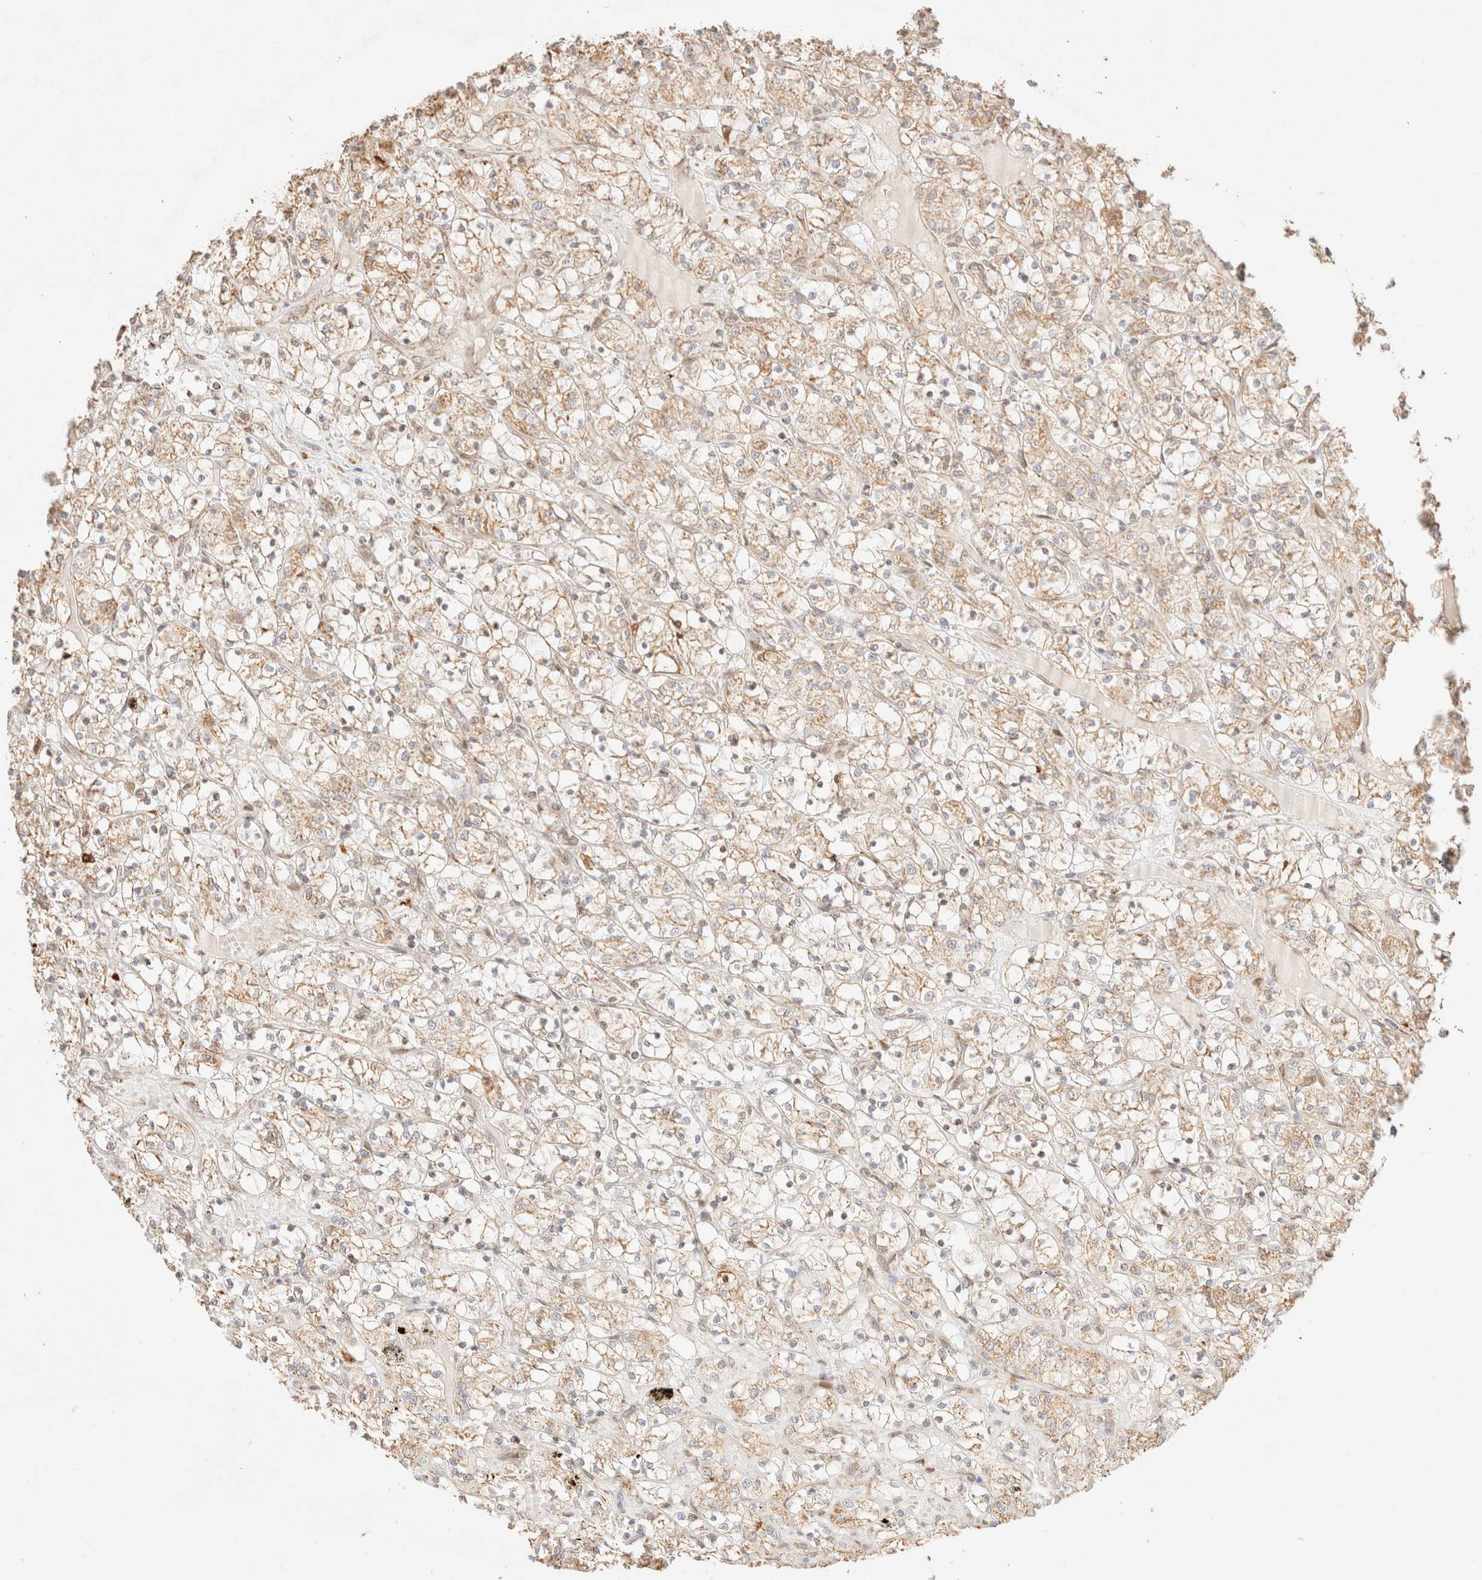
{"staining": {"intensity": "weak", "quantity": ">75%", "location": "cytoplasmic/membranous"}, "tissue": "renal cancer", "cell_type": "Tumor cells", "image_type": "cancer", "snomed": [{"axis": "morphology", "description": "Adenocarcinoma, NOS"}, {"axis": "topography", "description": "Kidney"}], "caption": "Renal adenocarcinoma stained for a protein (brown) demonstrates weak cytoplasmic/membranous positive expression in about >75% of tumor cells.", "gene": "TACO1", "patient": {"sex": "female", "age": 69}}